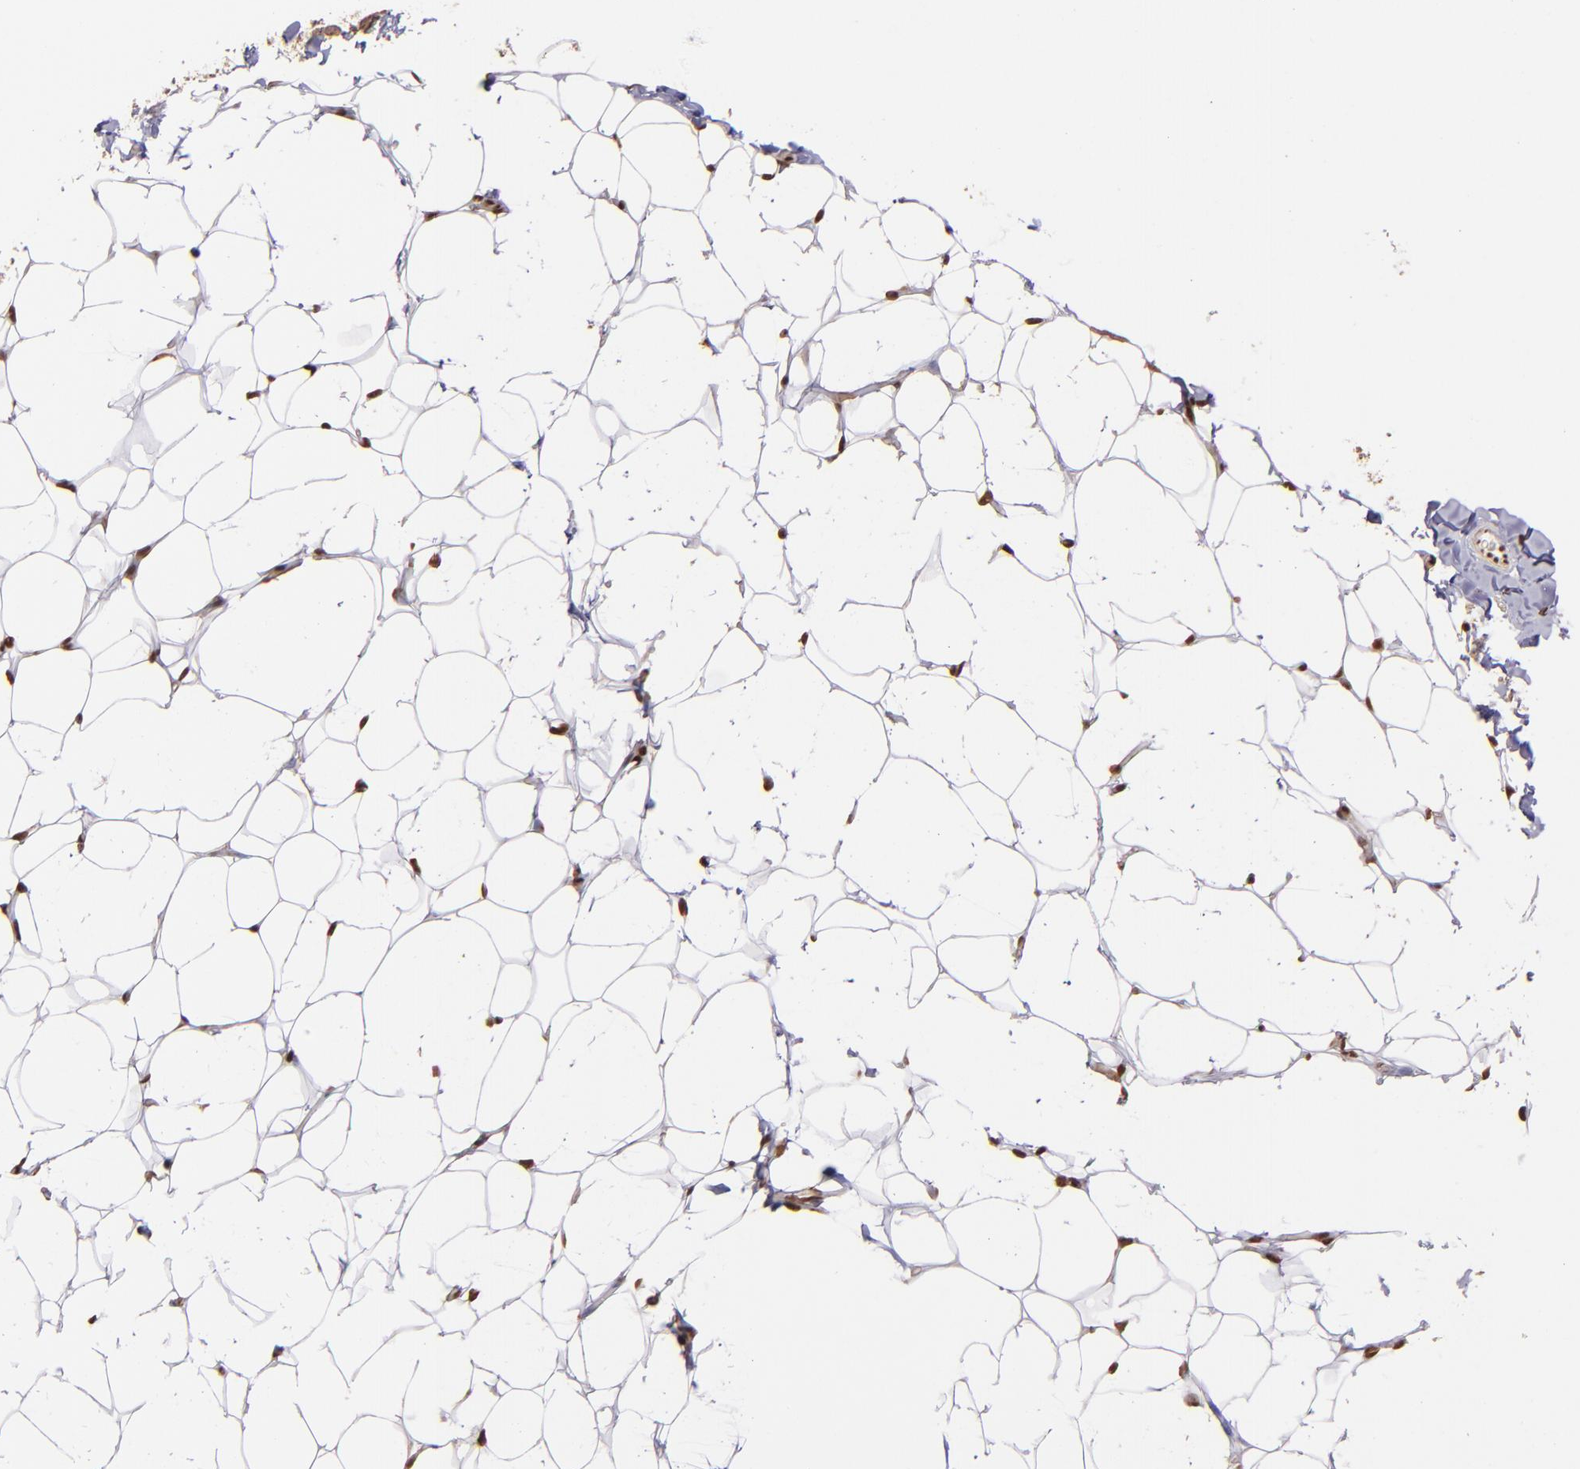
{"staining": {"intensity": "strong", "quantity": ">75%", "location": "nuclear"}, "tissue": "adipose tissue", "cell_type": "Adipocytes", "image_type": "normal", "snomed": [{"axis": "morphology", "description": "Normal tissue, NOS"}, {"axis": "topography", "description": "Soft tissue"}], "caption": "Immunohistochemical staining of benign adipose tissue exhibits high levels of strong nuclear positivity in about >75% of adipocytes.", "gene": "PQBP1", "patient": {"sex": "male", "age": 26}}